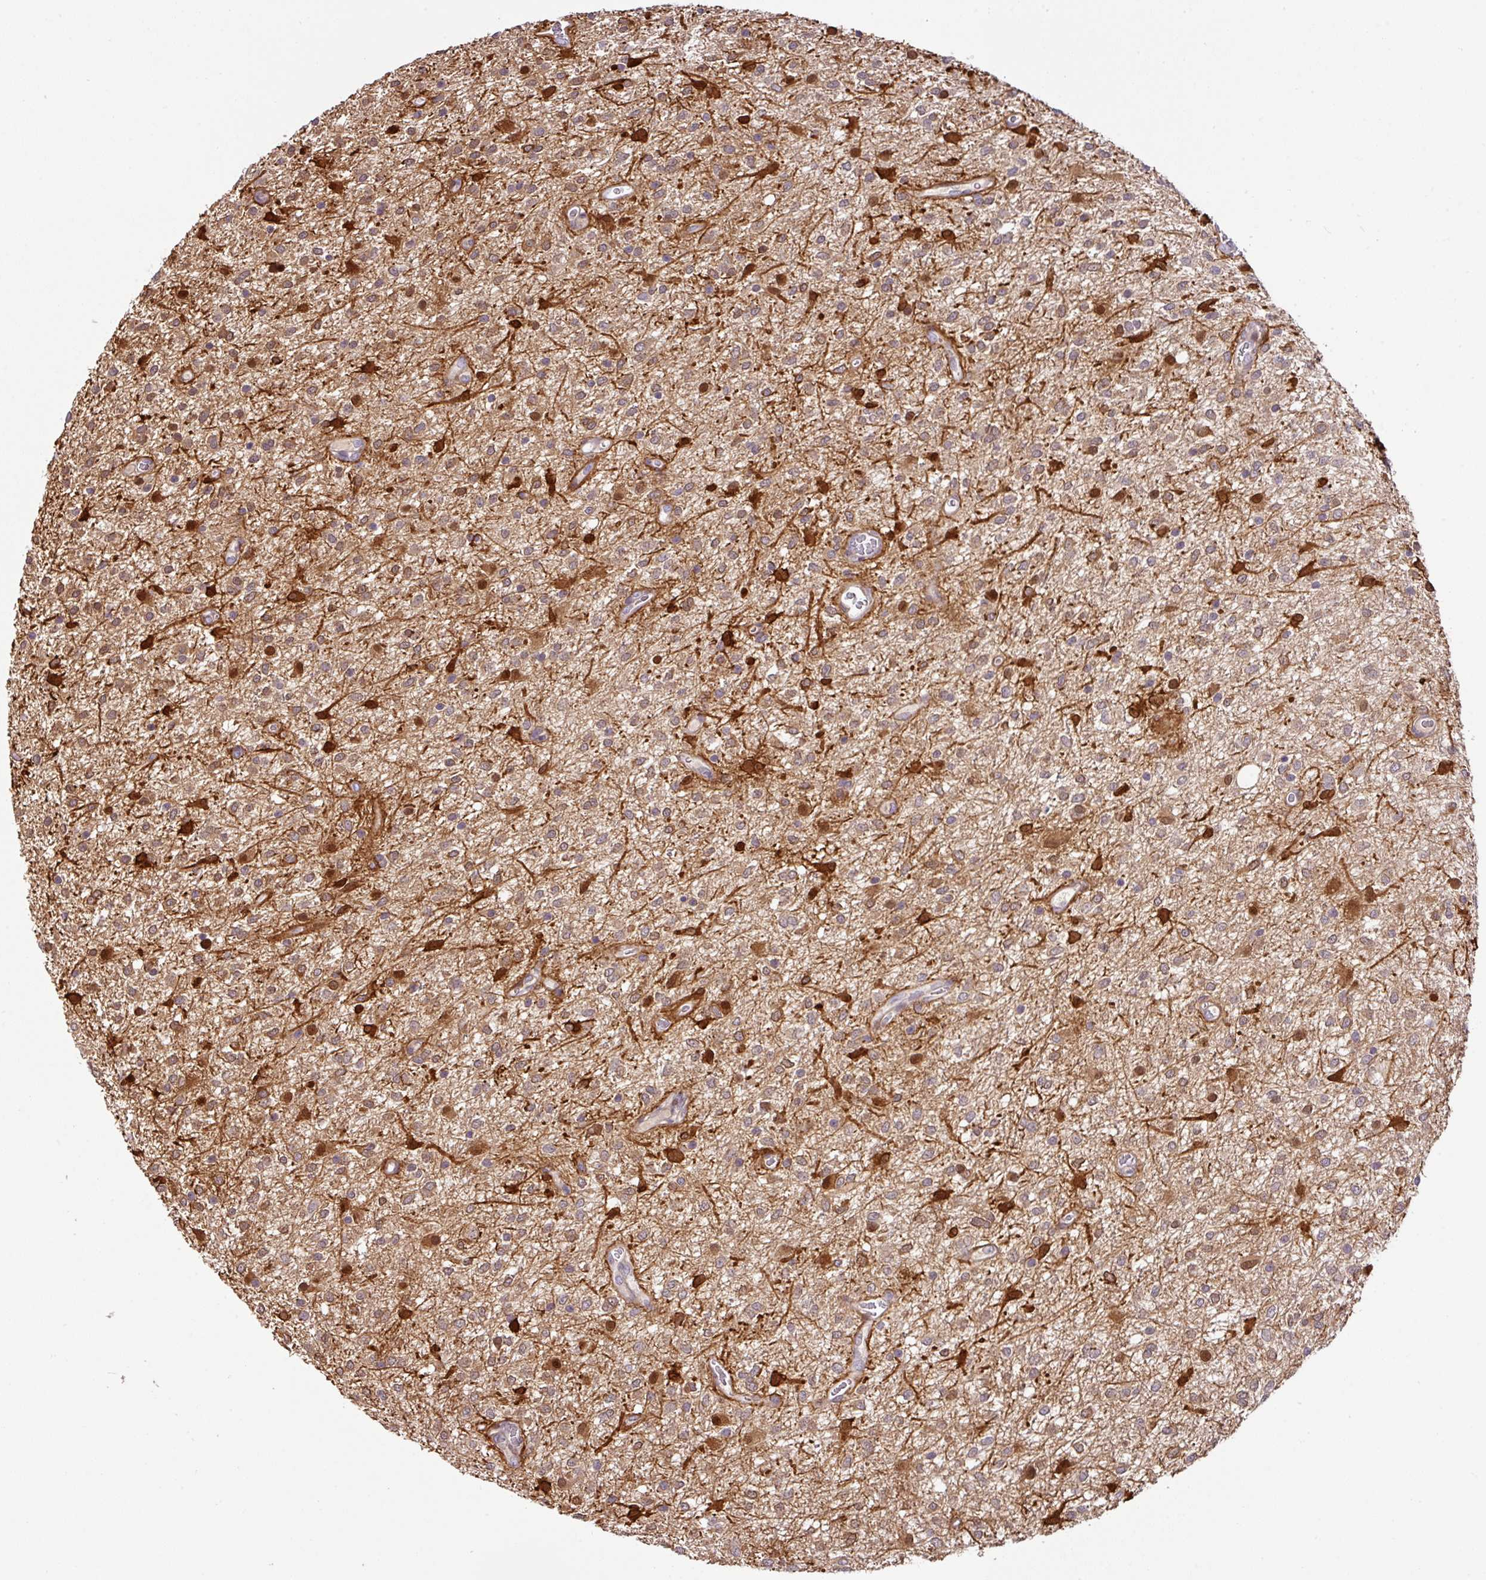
{"staining": {"intensity": "strong", "quantity": "<25%", "location": "cytoplasmic/membranous"}, "tissue": "glioma", "cell_type": "Tumor cells", "image_type": "cancer", "snomed": [{"axis": "morphology", "description": "Glioma, malignant, Low grade"}, {"axis": "topography", "description": "Cerebellum"}], "caption": "An immunohistochemistry photomicrograph of tumor tissue is shown. Protein staining in brown labels strong cytoplasmic/membranous positivity in malignant glioma (low-grade) within tumor cells.", "gene": "GCNT7", "patient": {"sex": "female", "age": 5}}